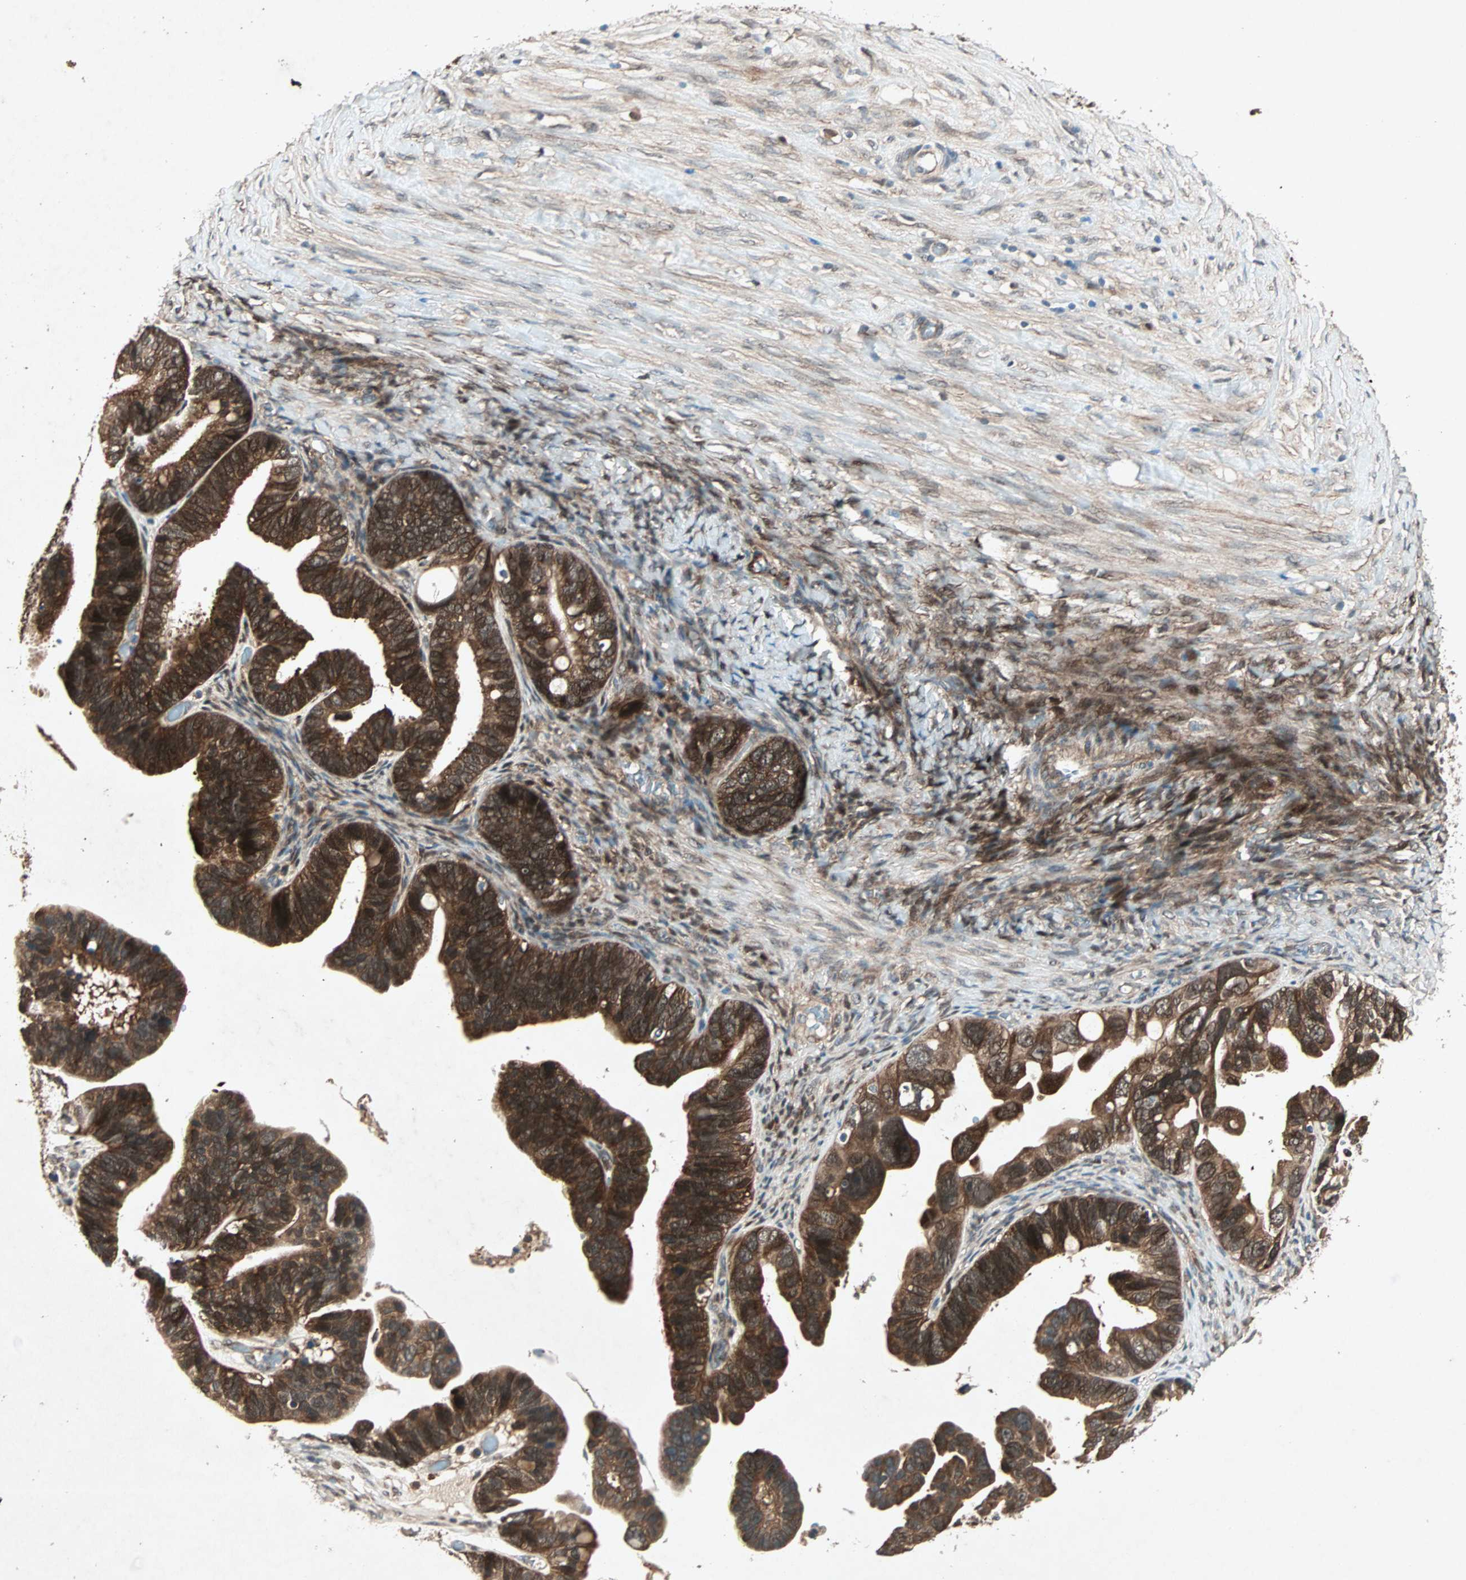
{"staining": {"intensity": "strong", "quantity": ">75%", "location": "cytoplasmic/membranous"}, "tissue": "ovarian cancer", "cell_type": "Tumor cells", "image_type": "cancer", "snomed": [{"axis": "morphology", "description": "Cystadenocarcinoma, serous, NOS"}, {"axis": "topography", "description": "Ovary"}], "caption": "A histopathology image showing strong cytoplasmic/membranous expression in about >75% of tumor cells in ovarian cancer (serous cystadenocarcinoma), as visualized by brown immunohistochemical staining.", "gene": "SDSL", "patient": {"sex": "female", "age": 56}}